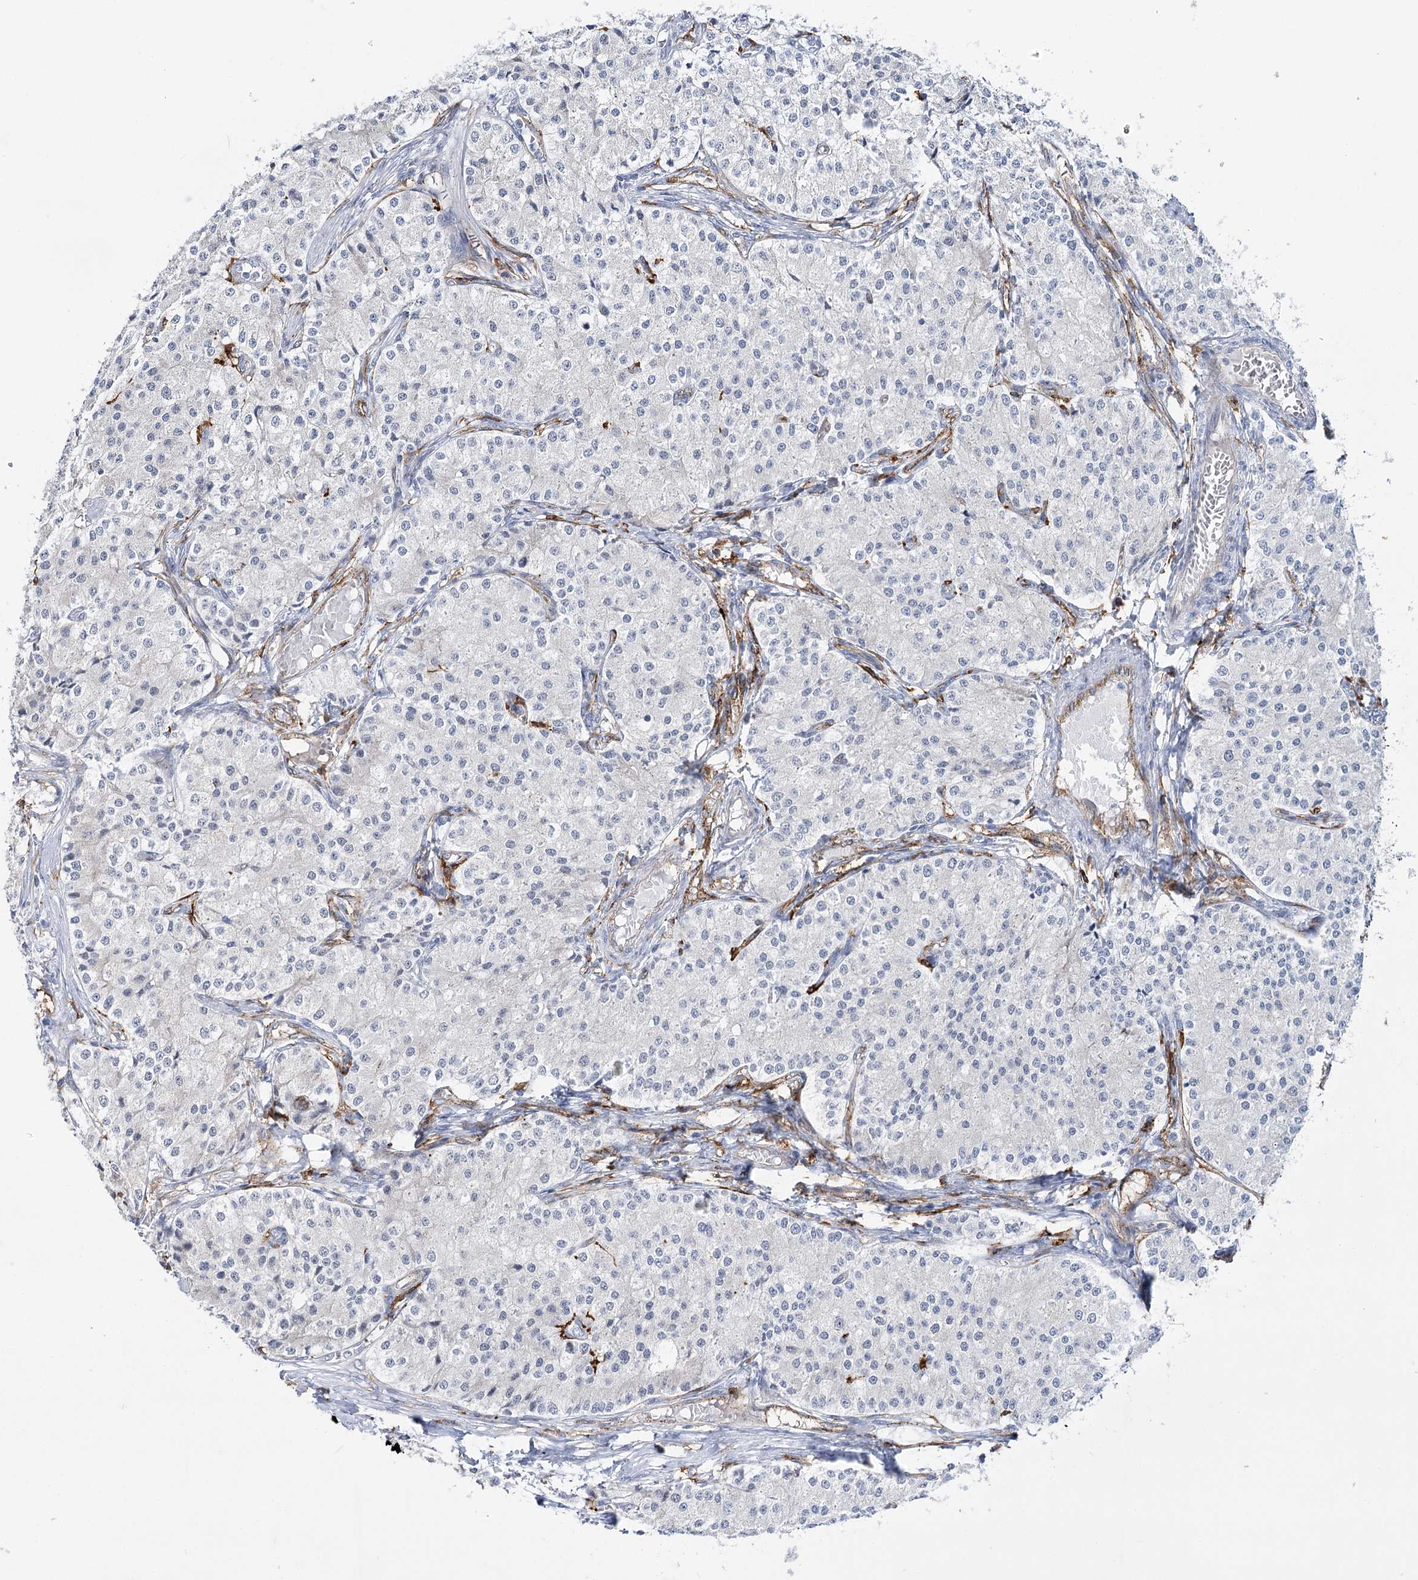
{"staining": {"intensity": "negative", "quantity": "none", "location": "none"}, "tissue": "carcinoid", "cell_type": "Tumor cells", "image_type": "cancer", "snomed": [{"axis": "morphology", "description": "Carcinoid, malignant, NOS"}, {"axis": "topography", "description": "Colon"}], "caption": "The micrograph shows no significant positivity in tumor cells of carcinoid (malignant). Nuclei are stained in blue.", "gene": "PIWIL4", "patient": {"sex": "female", "age": 52}}